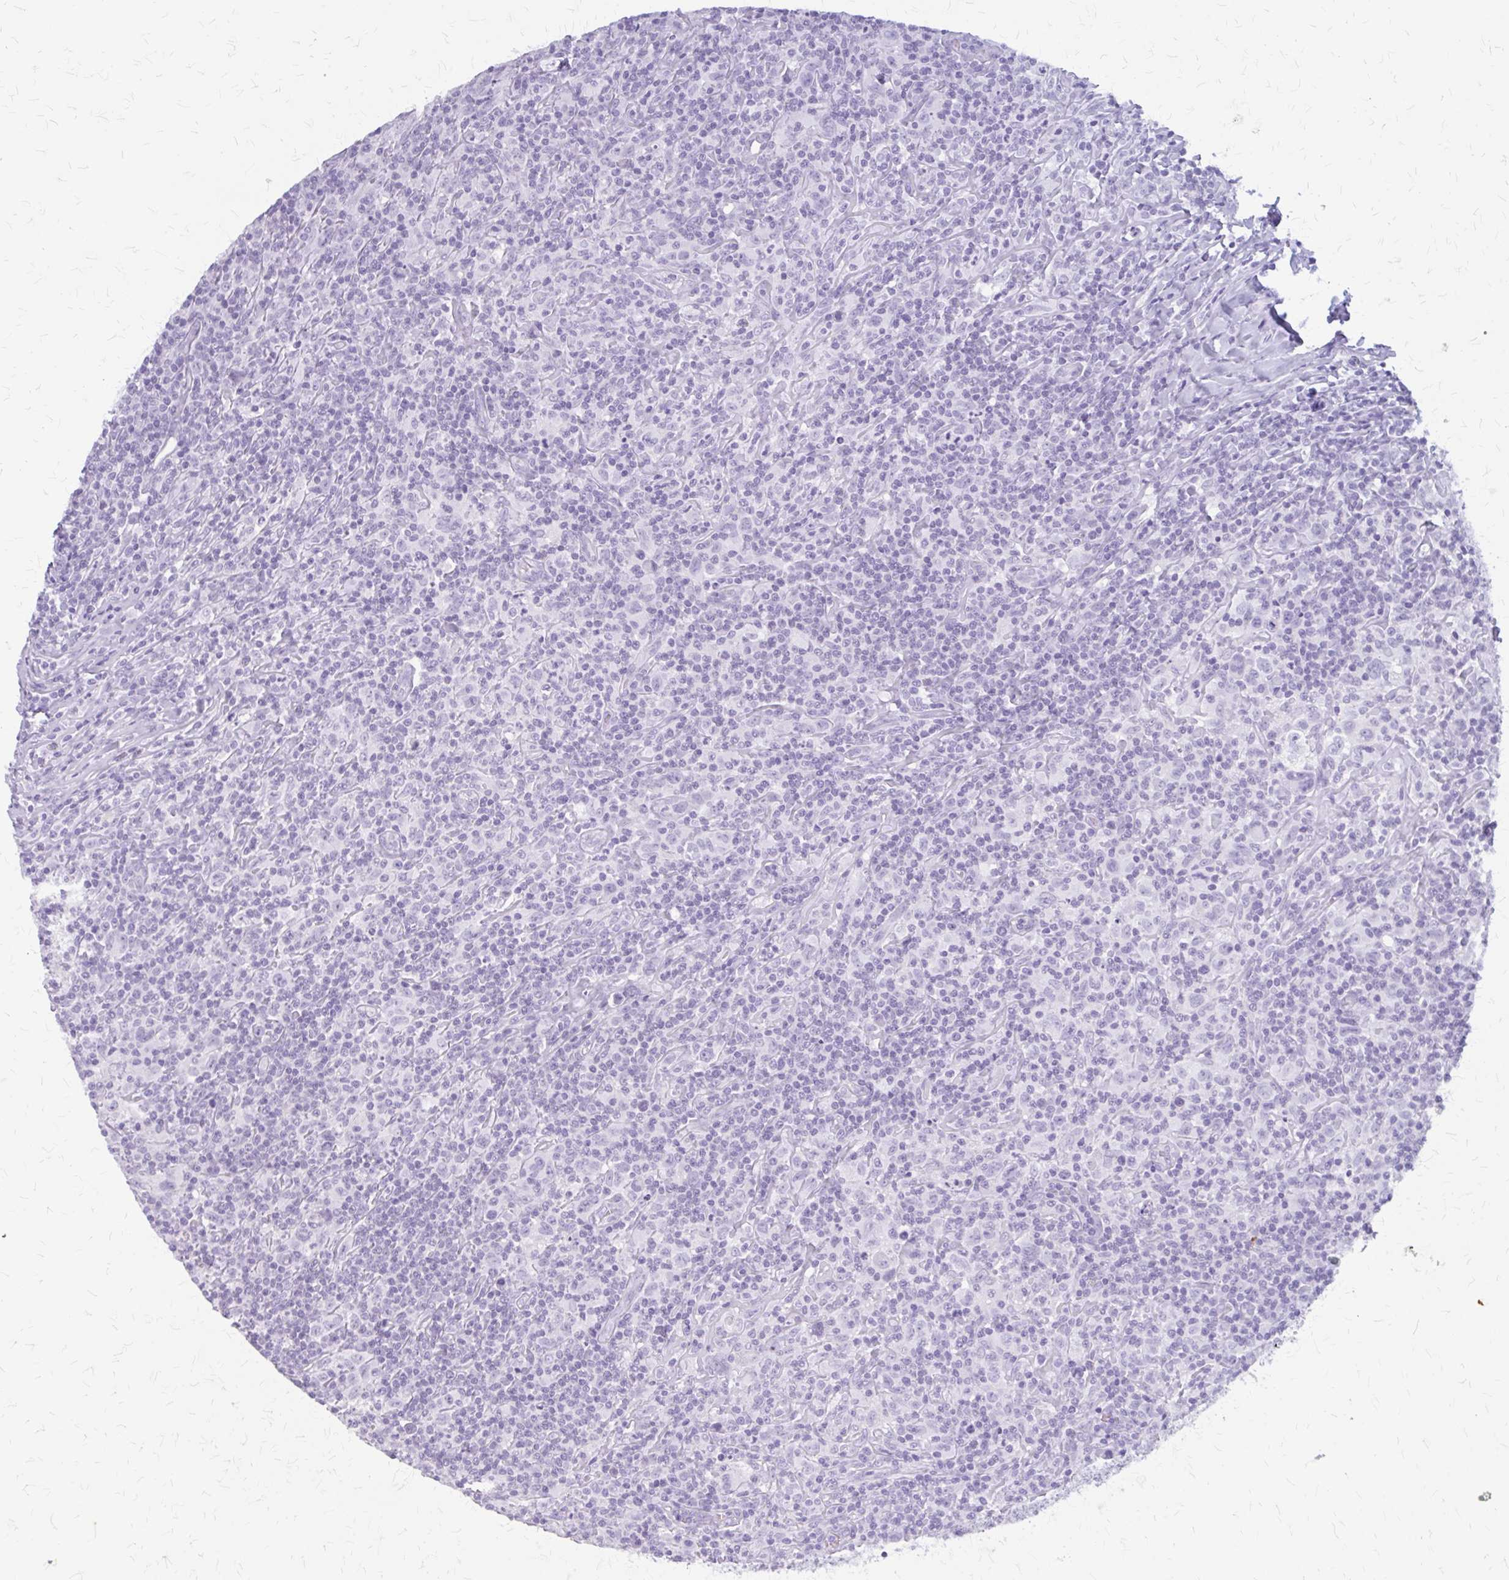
{"staining": {"intensity": "negative", "quantity": "none", "location": "none"}, "tissue": "lymphoma", "cell_type": "Tumor cells", "image_type": "cancer", "snomed": [{"axis": "morphology", "description": "Hodgkin's disease, NOS"}, {"axis": "topography", "description": "Lymph node"}], "caption": "There is no significant expression in tumor cells of Hodgkin's disease.", "gene": "KLHDC7A", "patient": {"sex": "female", "age": 18}}